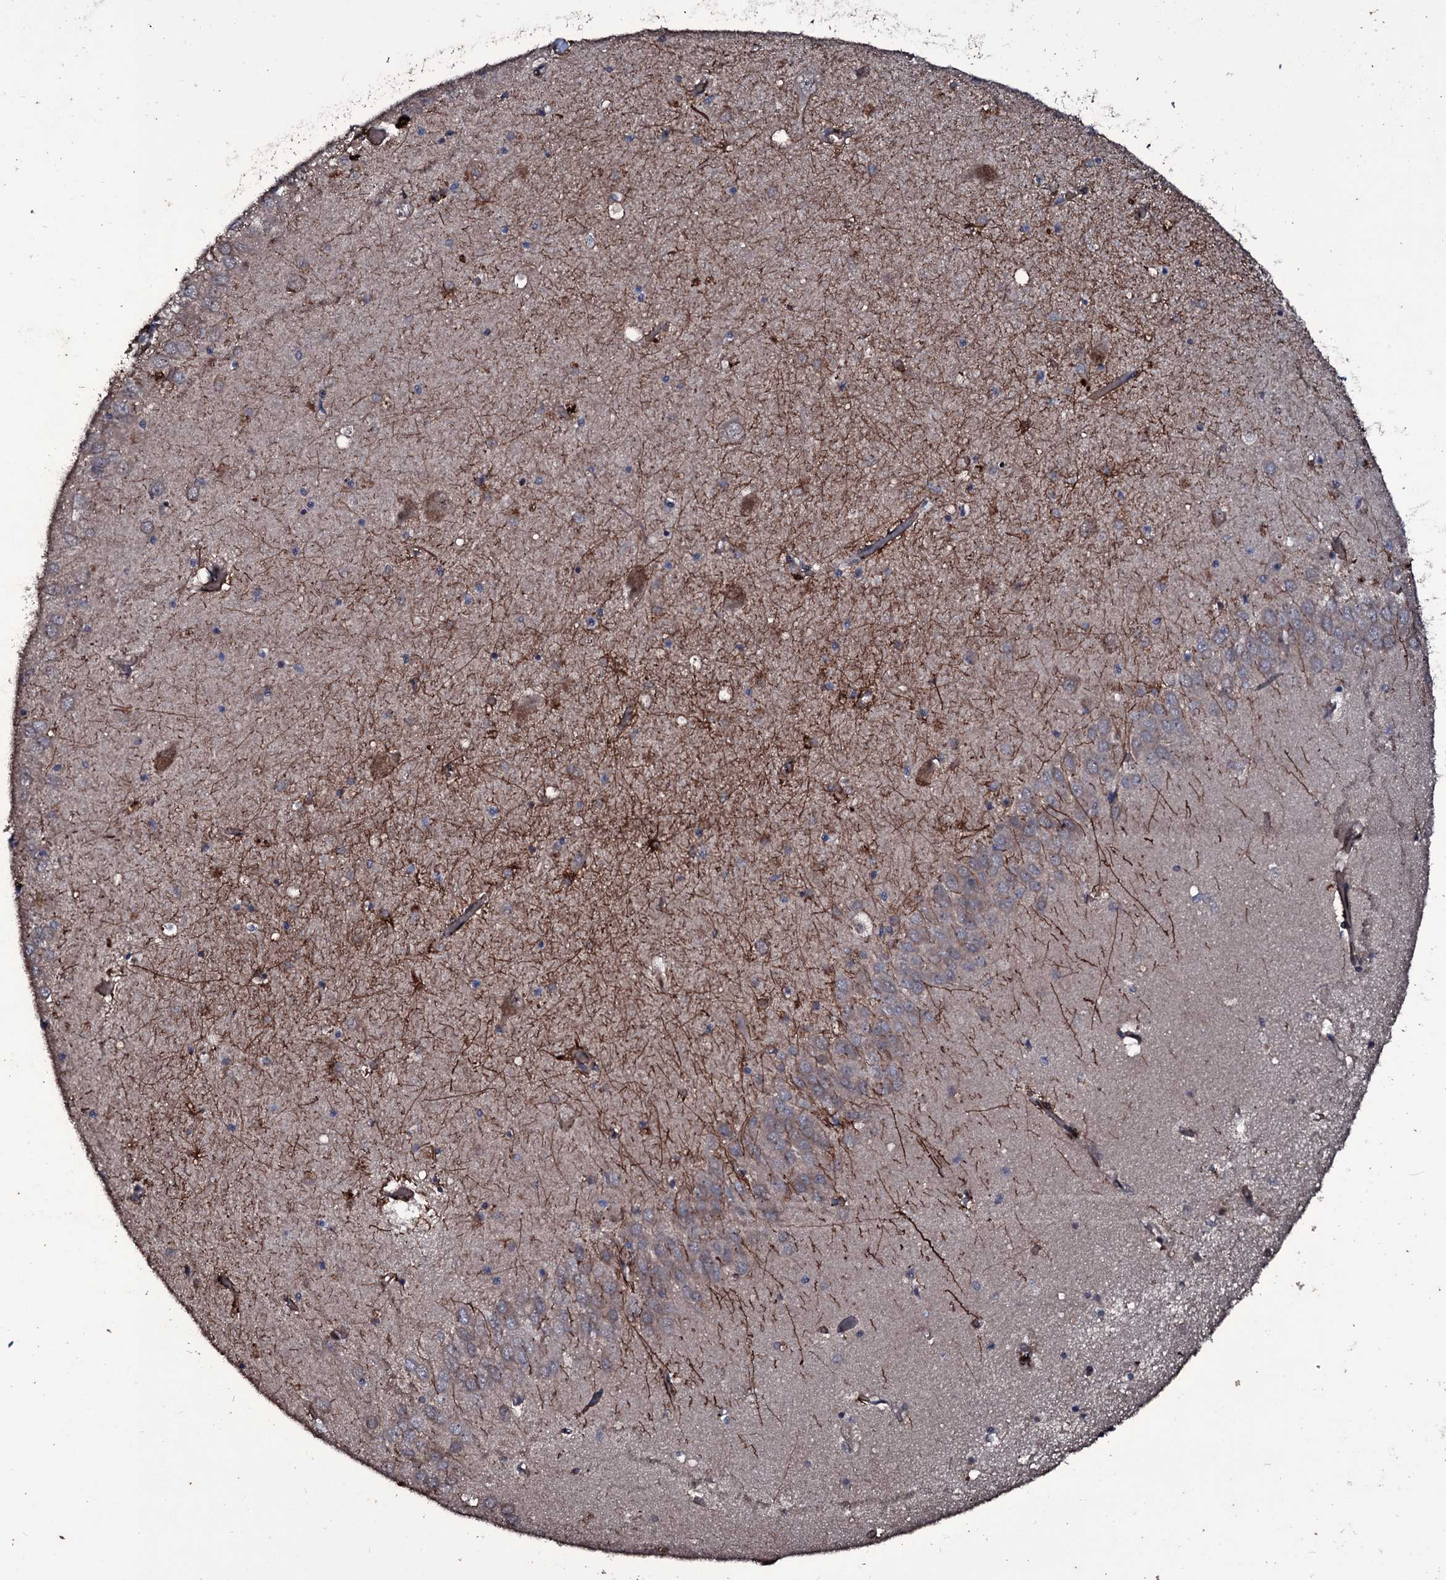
{"staining": {"intensity": "strong", "quantity": "<25%", "location": "cytoplasmic/membranous"}, "tissue": "hippocampus", "cell_type": "Glial cells", "image_type": "normal", "snomed": [{"axis": "morphology", "description": "Normal tissue, NOS"}, {"axis": "topography", "description": "Hippocampus"}], "caption": "Unremarkable hippocampus exhibits strong cytoplasmic/membranous positivity in about <25% of glial cells, visualized by immunohistochemistry. (Stains: DAB (3,3'-diaminobenzidine) in brown, nuclei in blue, Microscopy: brightfield microscopy at high magnification).", "gene": "ZSWIM8", "patient": {"sex": "male", "age": 70}}